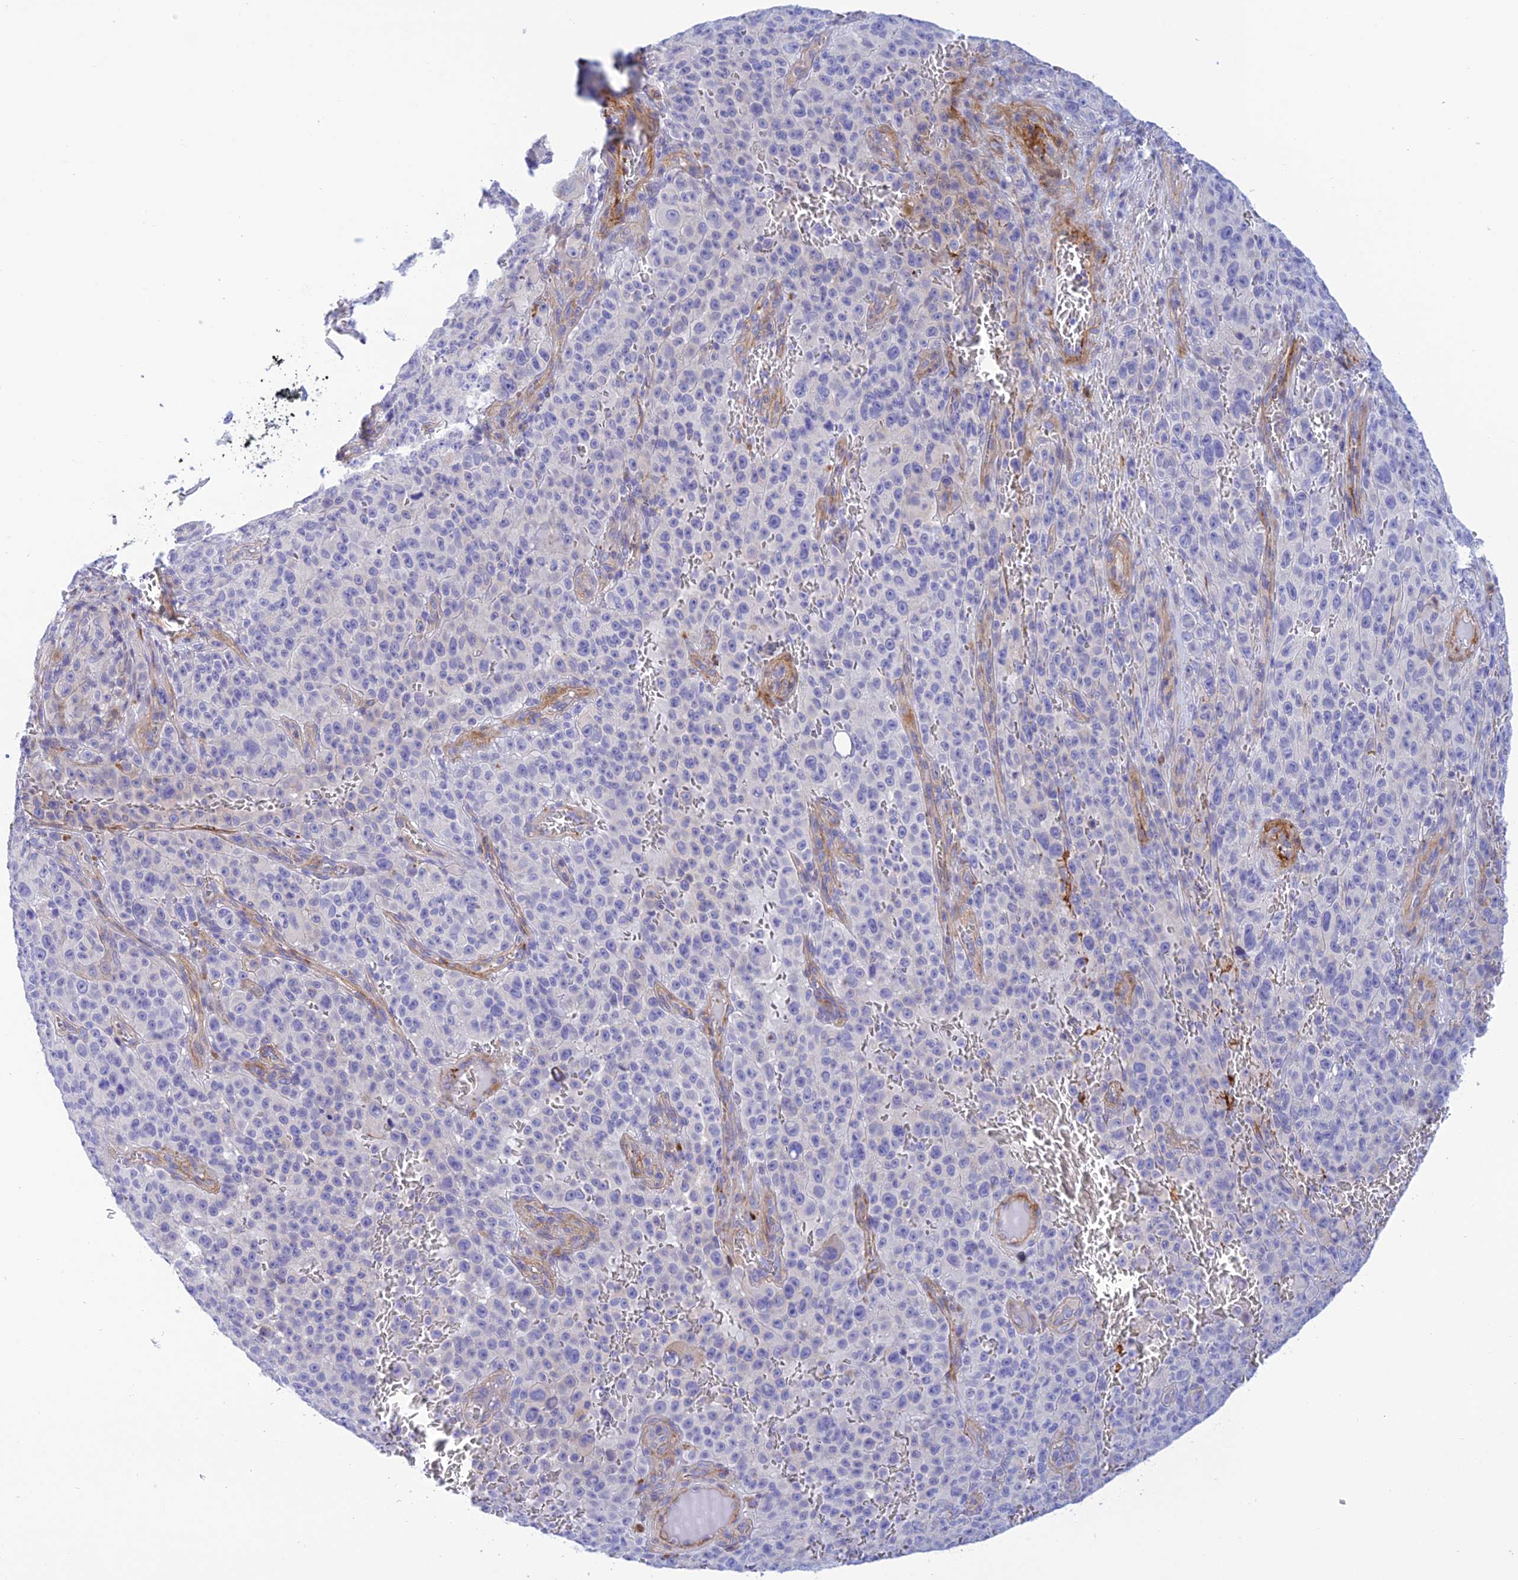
{"staining": {"intensity": "negative", "quantity": "none", "location": "none"}, "tissue": "melanoma", "cell_type": "Tumor cells", "image_type": "cancer", "snomed": [{"axis": "morphology", "description": "Malignant melanoma, NOS"}, {"axis": "topography", "description": "Skin"}], "caption": "Immunohistochemistry (IHC) of malignant melanoma shows no staining in tumor cells. (DAB (3,3'-diaminobenzidine) immunohistochemistry (IHC), high magnification).", "gene": "ZDHHC16", "patient": {"sex": "female", "age": 82}}